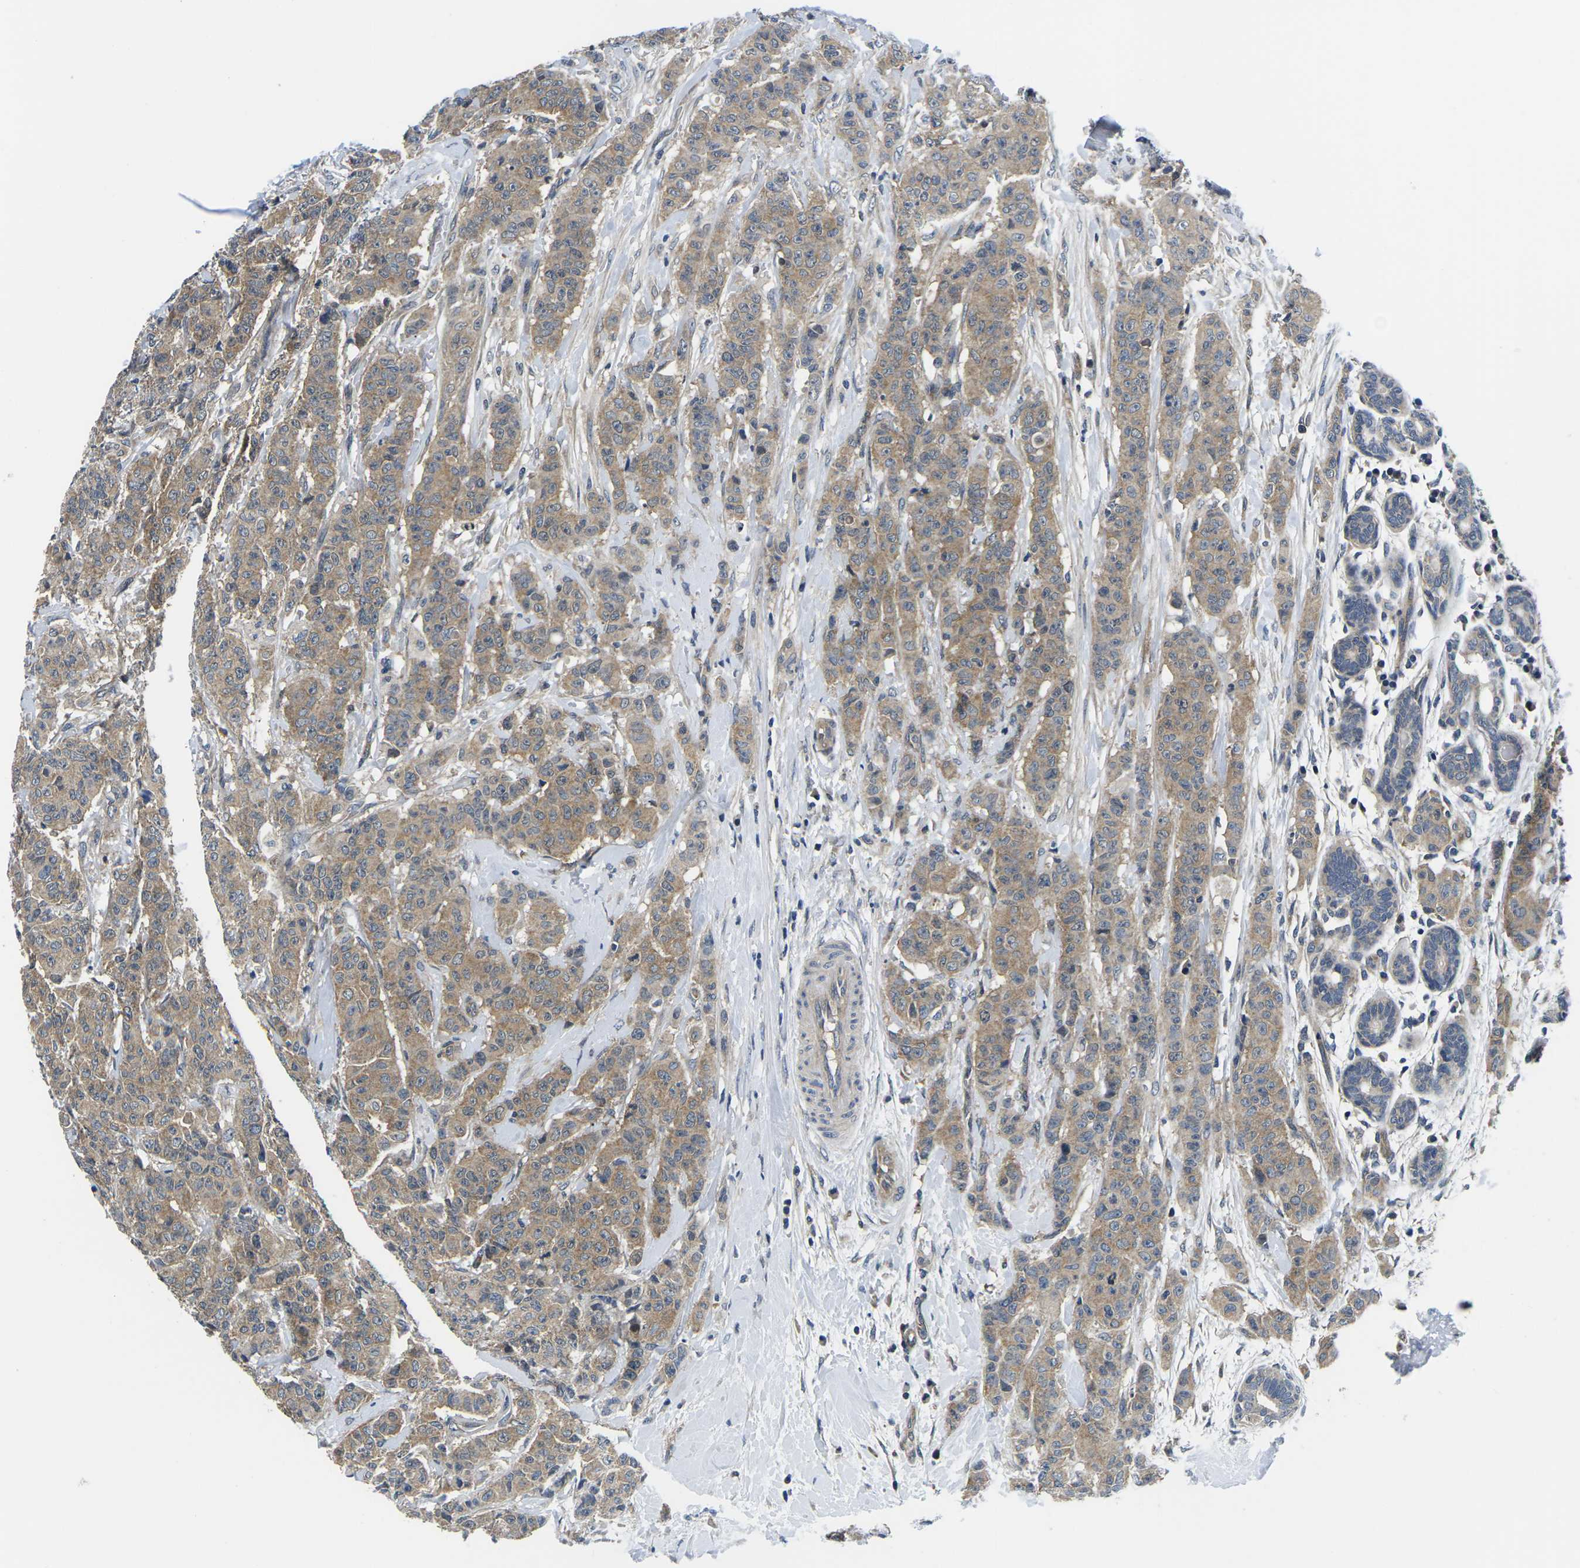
{"staining": {"intensity": "weak", "quantity": ">75%", "location": "cytoplasmic/membranous"}, "tissue": "breast cancer", "cell_type": "Tumor cells", "image_type": "cancer", "snomed": [{"axis": "morphology", "description": "Normal tissue, NOS"}, {"axis": "morphology", "description": "Duct carcinoma"}, {"axis": "topography", "description": "Breast"}], "caption": "Breast cancer (invasive ductal carcinoma) stained with DAB immunohistochemistry (IHC) displays low levels of weak cytoplasmic/membranous expression in about >75% of tumor cells. (IHC, brightfield microscopy, high magnification).", "gene": "GSK3B", "patient": {"sex": "female", "age": 40}}